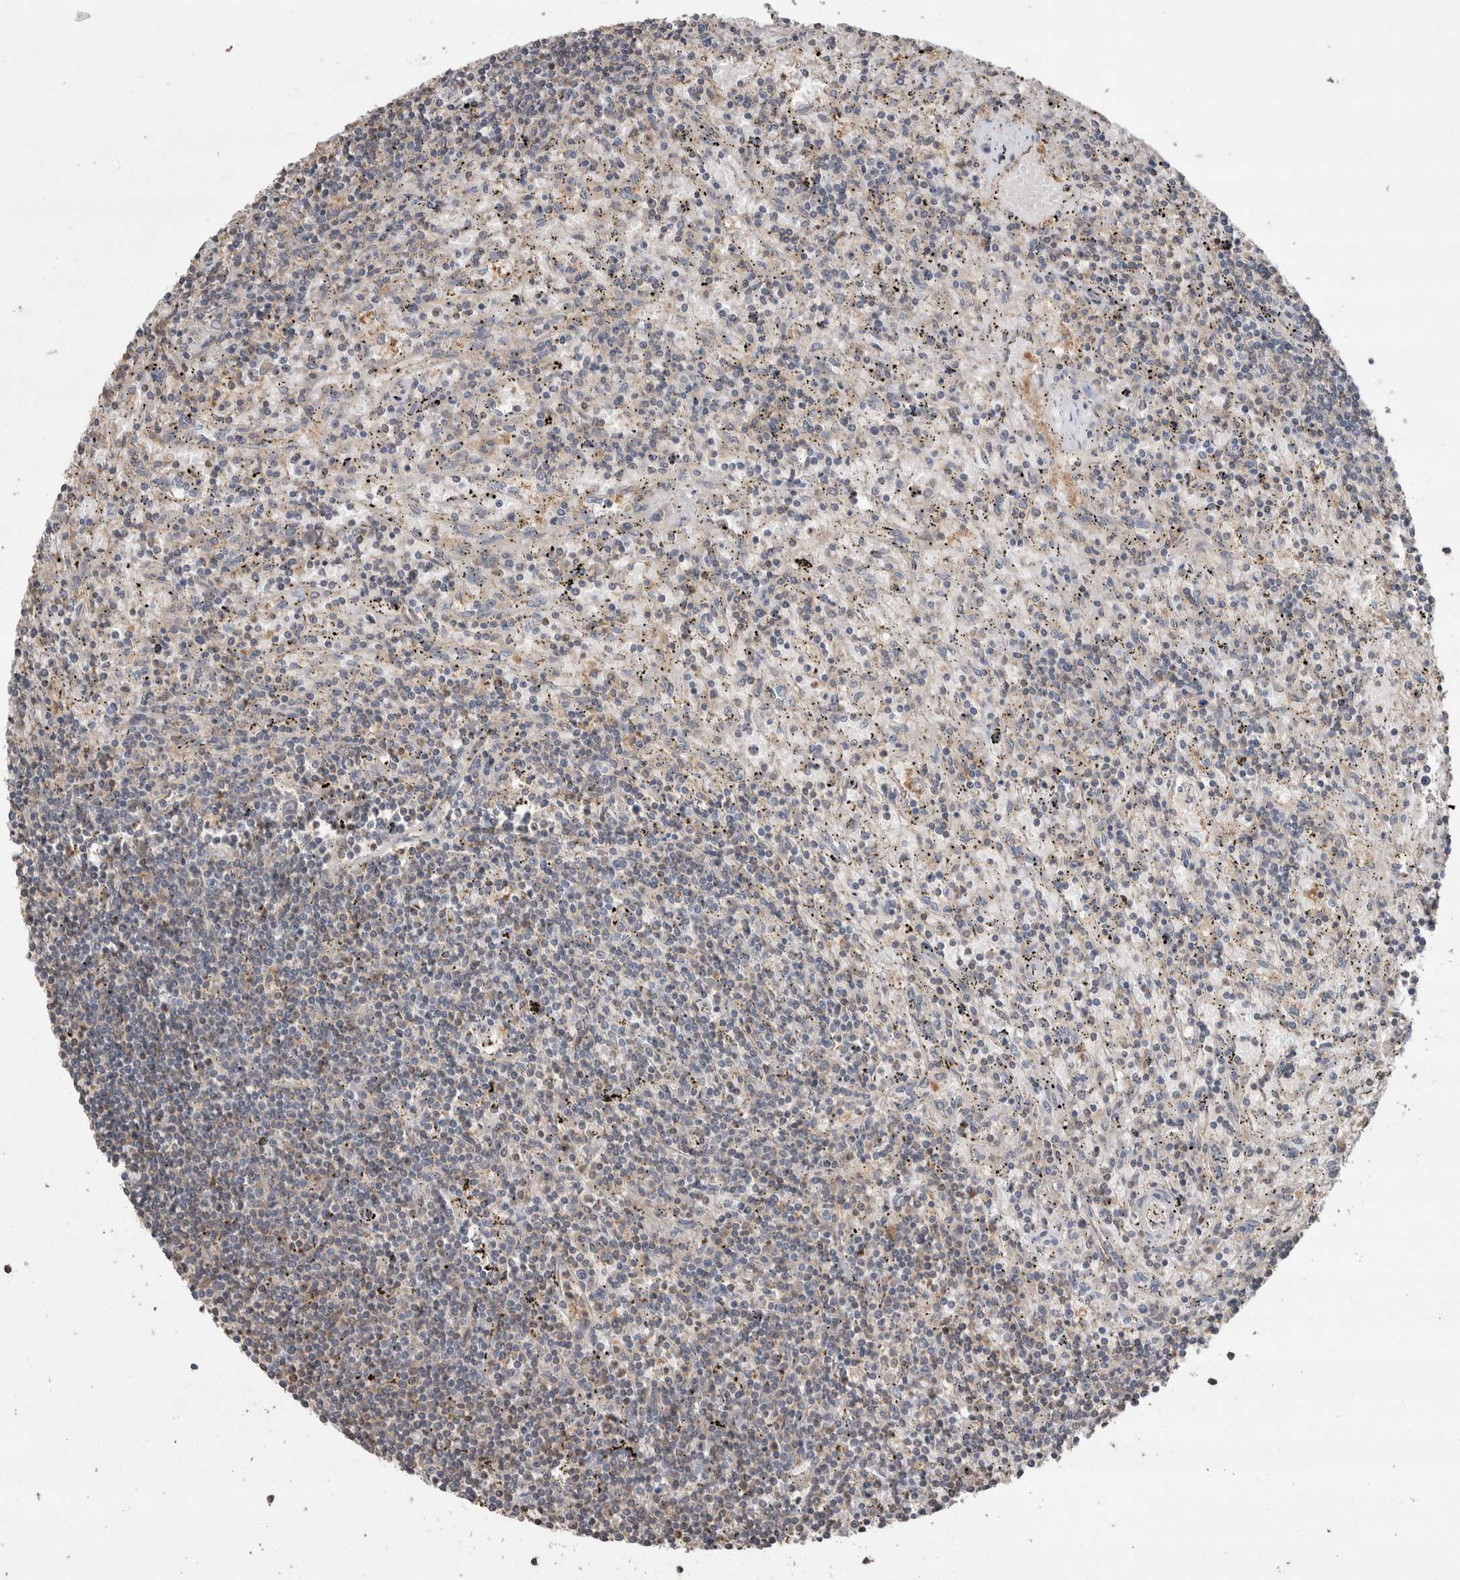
{"staining": {"intensity": "negative", "quantity": "none", "location": "none"}, "tissue": "lymphoma", "cell_type": "Tumor cells", "image_type": "cancer", "snomed": [{"axis": "morphology", "description": "Malignant lymphoma, non-Hodgkin's type, Low grade"}, {"axis": "topography", "description": "Spleen"}], "caption": "Immunohistochemistry (IHC) of low-grade malignant lymphoma, non-Hodgkin's type exhibits no staining in tumor cells.", "gene": "TRIM5", "patient": {"sex": "male", "age": 76}}